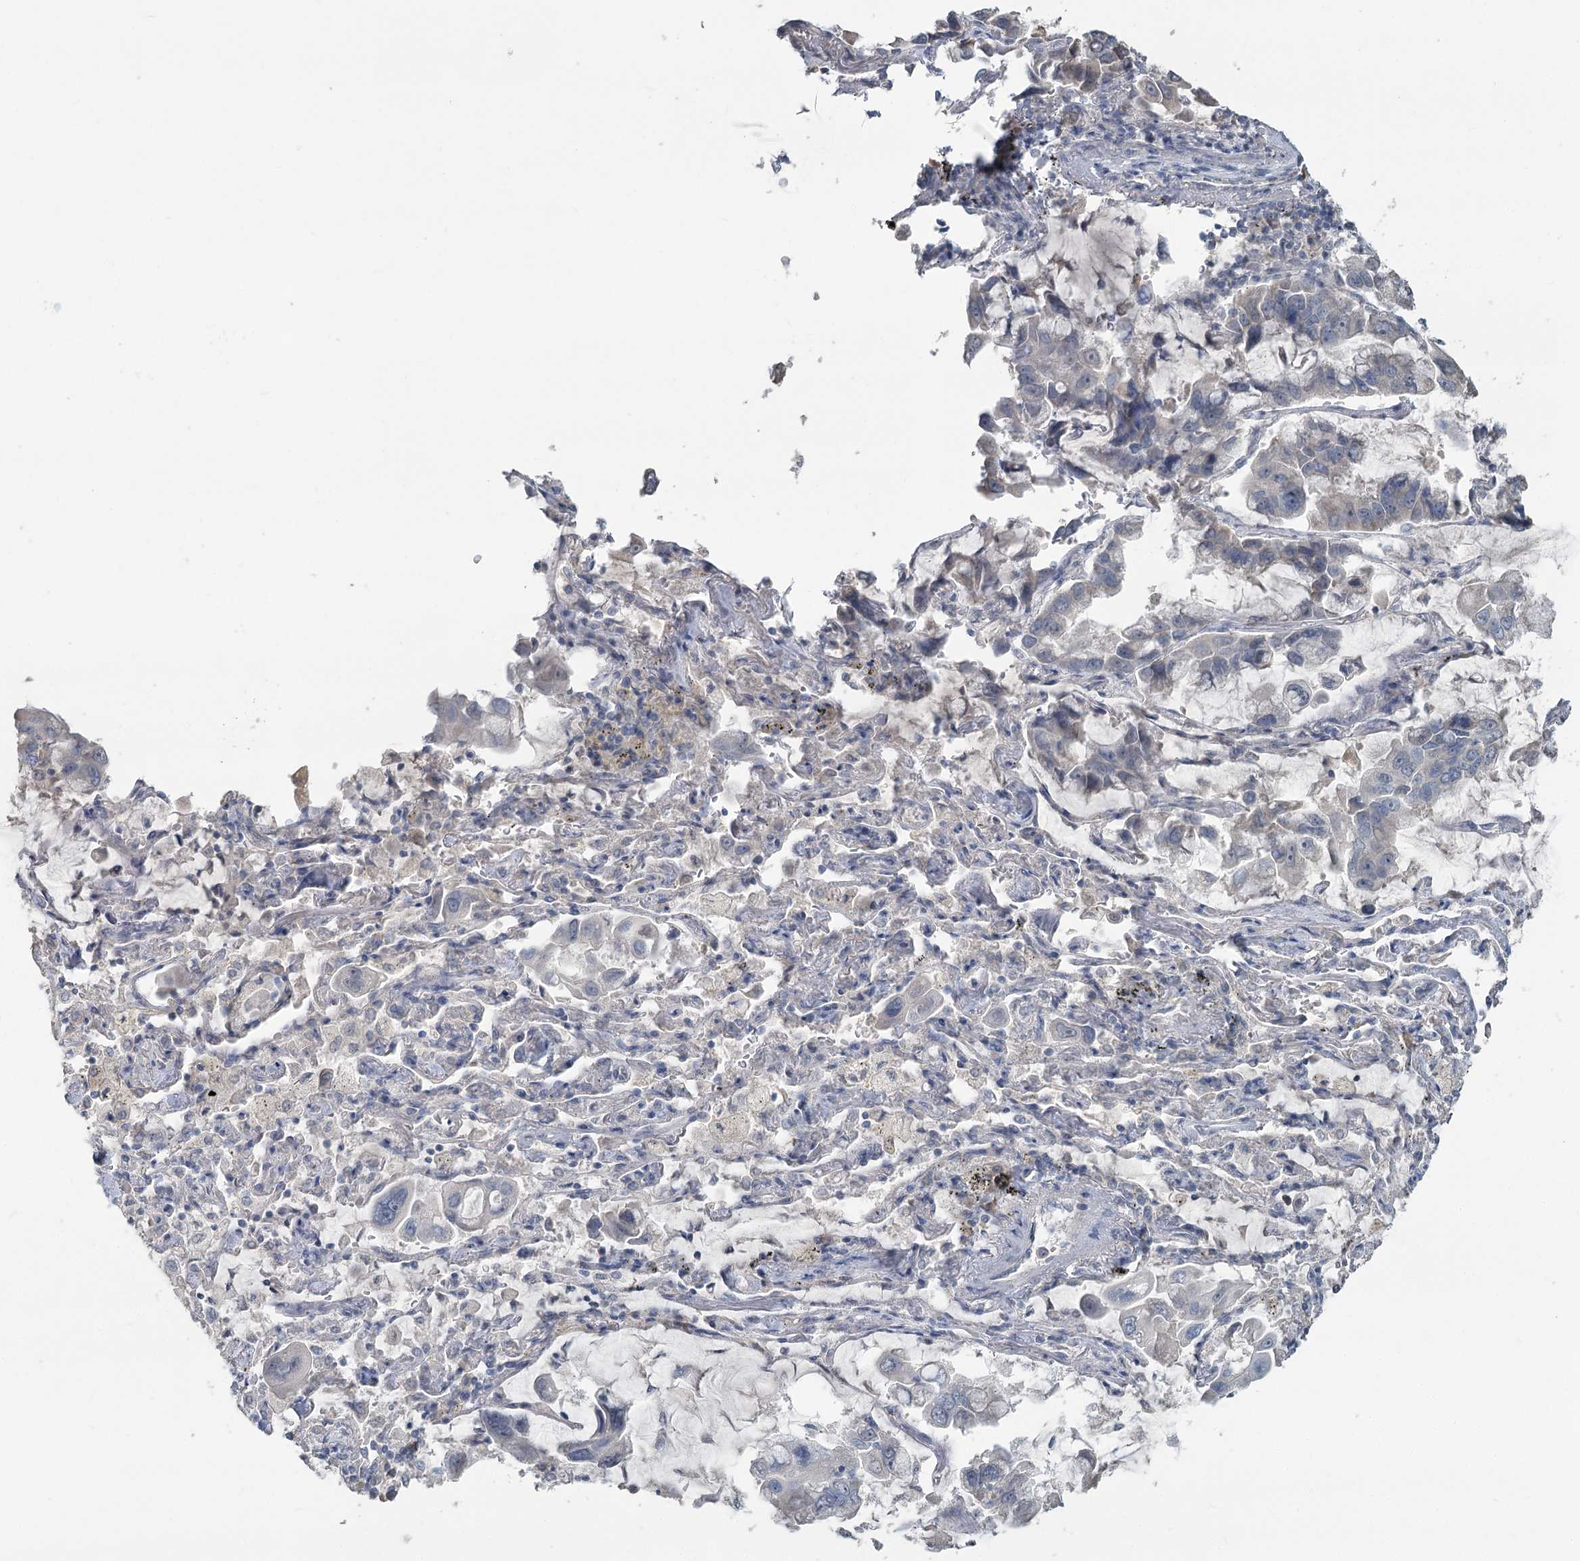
{"staining": {"intensity": "negative", "quantity": "none", "location": "none"}, "tissue": "lung cancer", "cell_type": "Tumor cells", "image_type": "cancer", "snomed": [{"axis": "morphology", "description": "Adenocarcinoma, NOS"}, {"axis": "topography", "description": "Lung"}], "caption": "Immunohistochemistry image of human lung cancer (adenocarcinoma) stained for a protein (brown), which exhibits no positivity in tumor cells. Brightfield microscopy of IHC stained with DAB (3,3'-diaminobenzidine) (brown) and hematoxylin (blue), captured at high magnification.", "gene": "SLC9A3", "patient": {"sex": "male", "age": 64}}